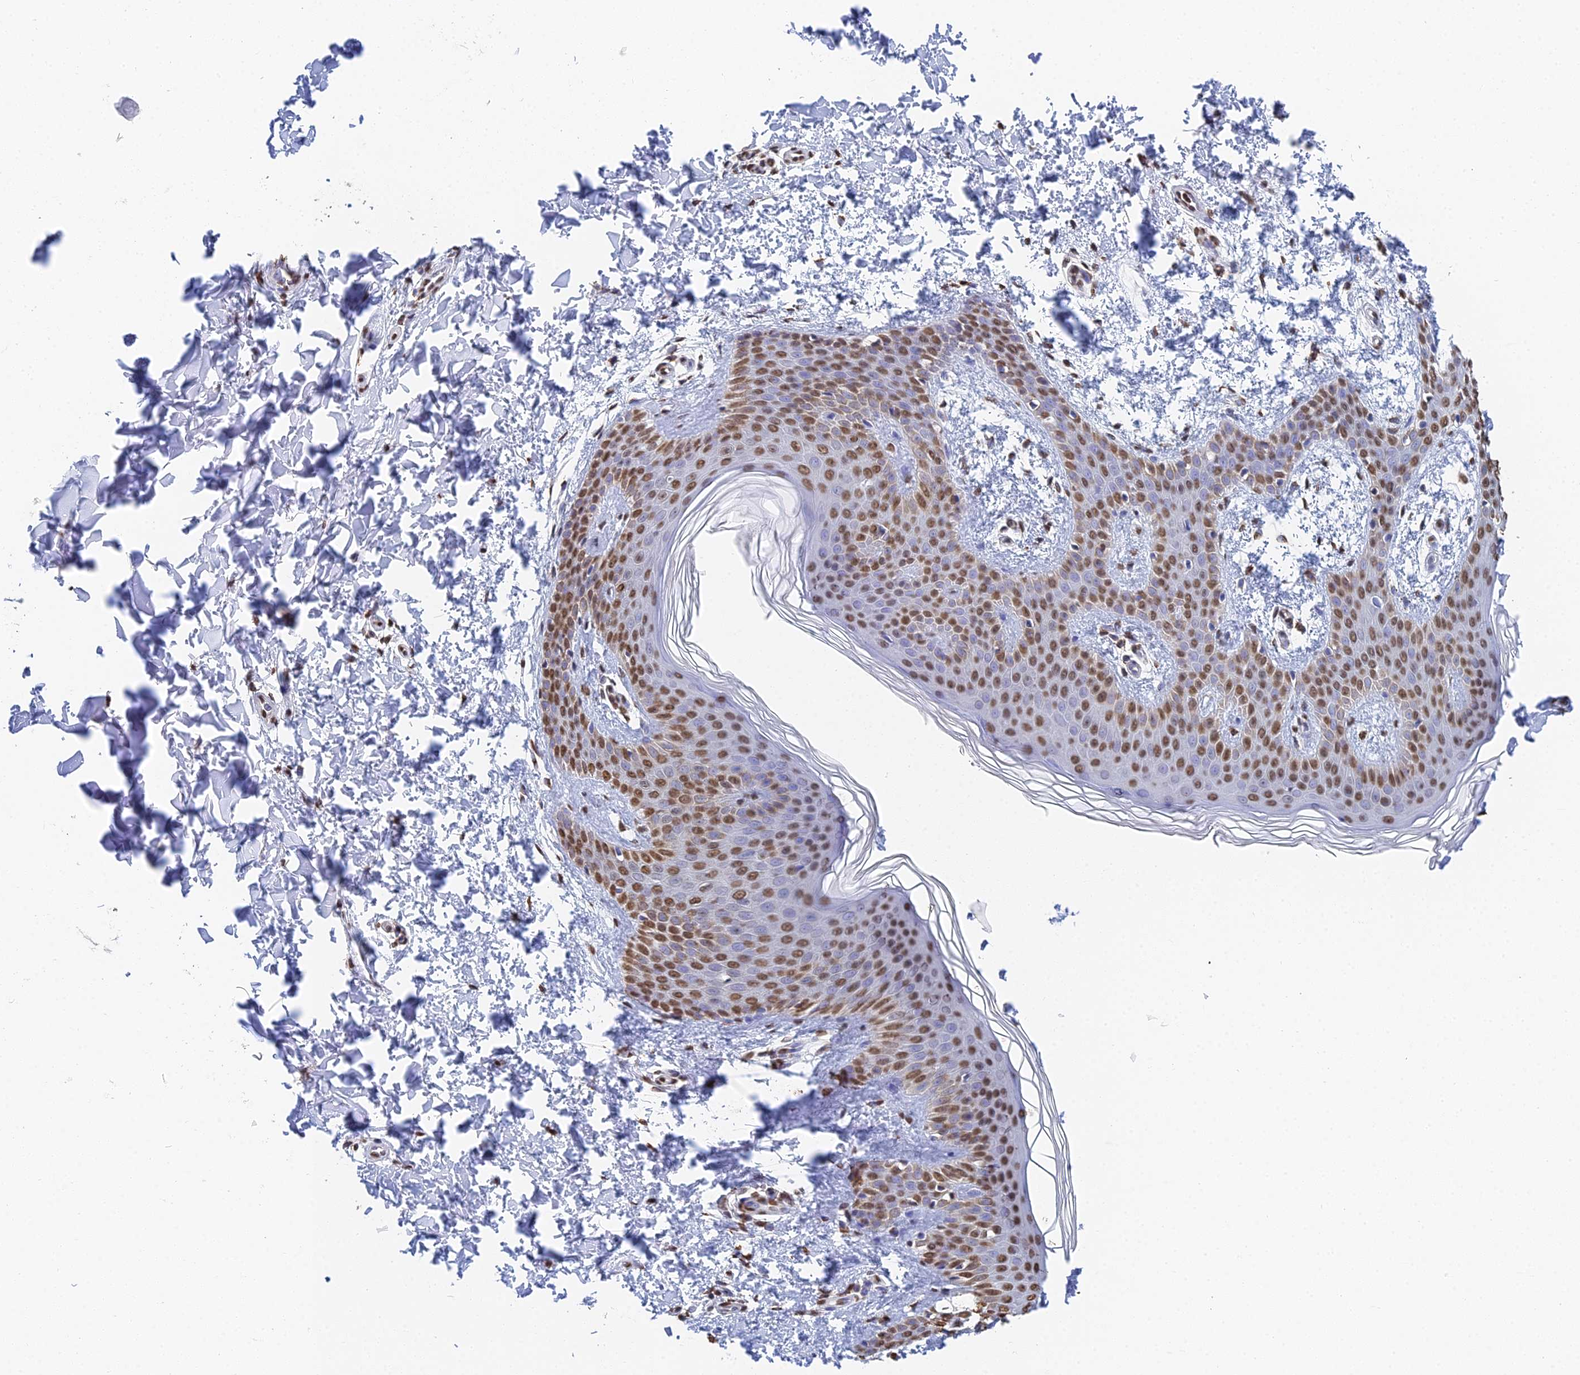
{"staining": {"intensity": "moderate", "quantity": ">75%", "location": "nuclear"}, "tissue": "skin", "cell_type": "Fibroblasts", "image_type": "normal", "snomed": [{"axis": "morphology", "description": "Normal tissue, NOS"}, {"axis": "topography", "description": "Skin"}], "caption": "Moderate nuclear staining for a protein is seen in approximately >75% of fibroblasts of unremarkable skin using IHC.", "gene": "GBP3", "patient": {"sex": "male", "age": 36}}